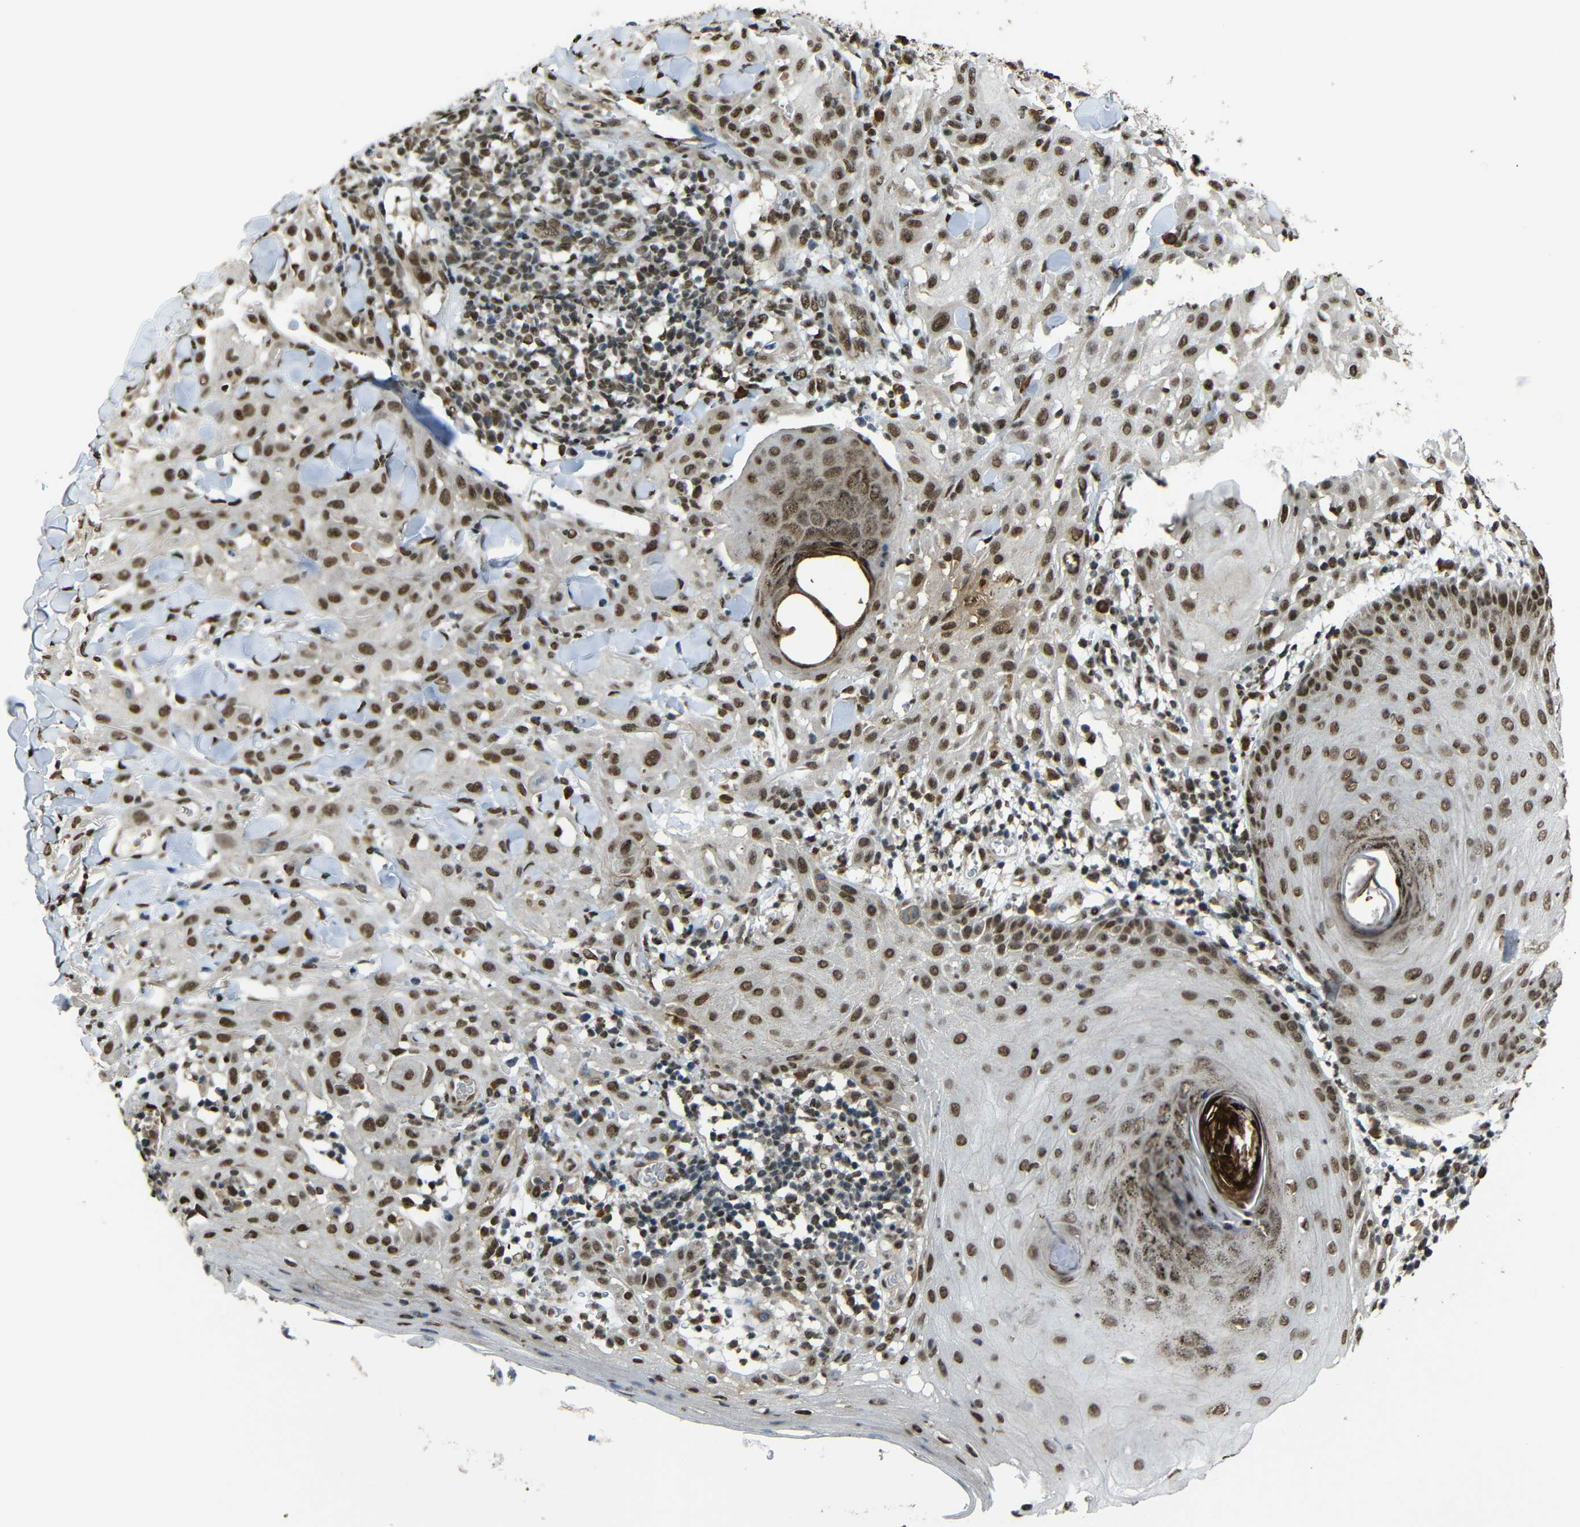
{"staining": {"intensity": "moderate", "quantity": ">75%", "location": "cytoplasmic/membranous,nuclear"}, "tissue": "skin cancer", "cell_type": "Tumor cells", "image_type": "cancer", "snomed": [{"axis": "morphology", "description": "Squamous cell carcinoma, NOS"}, {"axis": "topography", "description": "Skin"}], "caption": "Skin squamous cell carcinoma tissue shows moderate cytoplasmic/membranous and nuclear expression in about >75% of tumor cells, visualized by immunohistochemistry. (Stains: DAB (3,3'-diaminobenzidine) in brown, nuclei in blue, Microscopy: brightfield microscopy at high magnification).", "gene": "TCF7L2", "patient": {"sex": "male", "age": 24}}